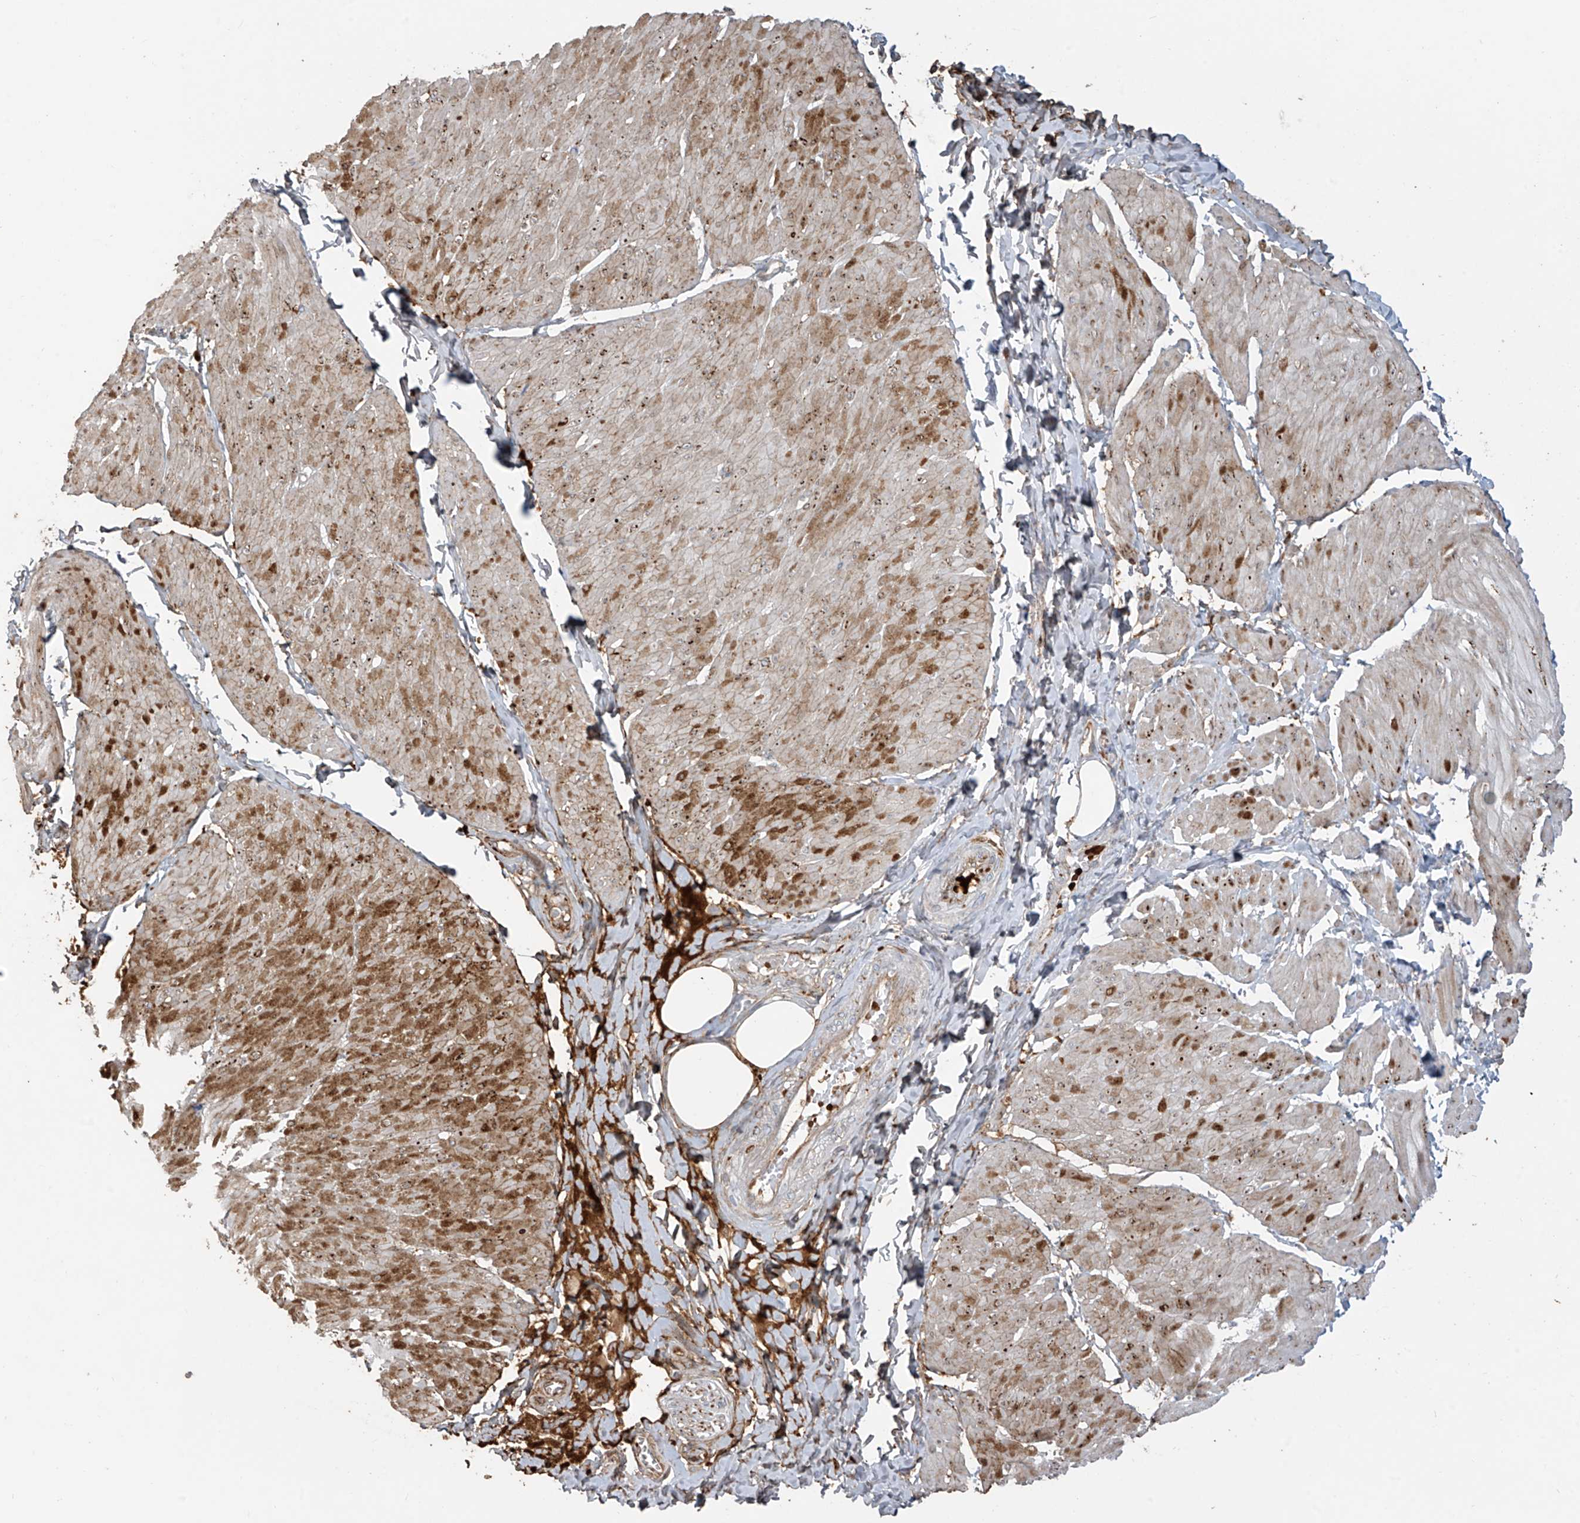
{"staining": {"intensity": "moderate", "quantity": "25%-75%", "location": "cytoplasmic/membranous"}, "tissue": "smooth muscle", "cell_type": "Smooth muscle cells", "image_type": "normal", "snomed": [{"axis": "morphology", "description": "Urothelial carcinoma, High grade"}, {"axis": "topography", "description": "Urinary bladder"}], "caption": "Immunohistochemical staining of benign smooth muscle exhibits medium levels of moderate cytoplasmic/membranous expression in approximately 25%-75% of smooth muscle cells. (Brightfield microscopy of DAB IHC at high magnification).", "gene": "ABTB1", "patient": {"sex": "male", "age": 46}}